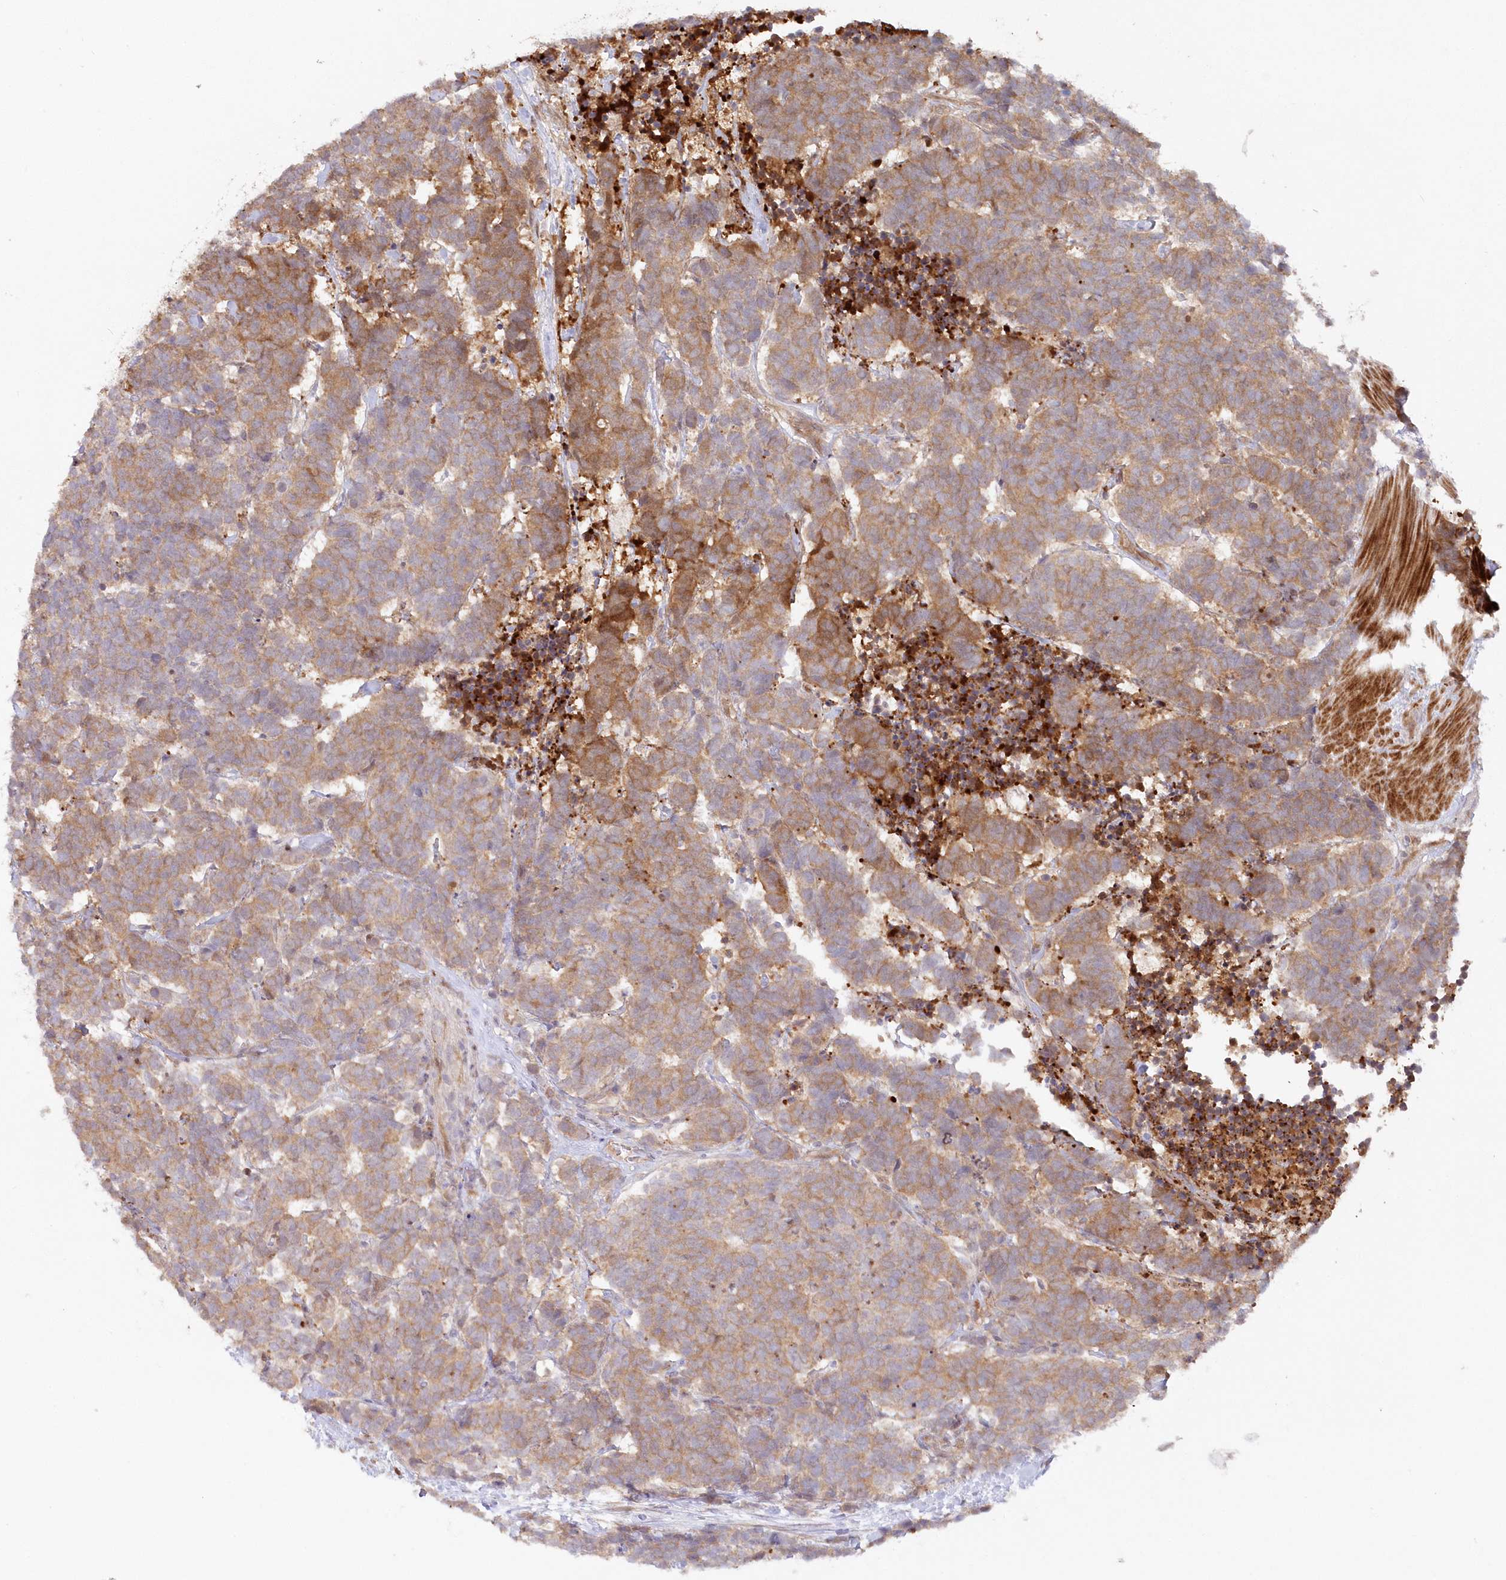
{"staining": {"intensity": "moderate", "quantity": ">75%", "location": "cytoplasmic/membranous"}, "tissue": "carcinoid", "cell_type": "Tumor cells", "image_type": "cancer", "snomed": [{"axis": "morphology", "description": "Carcinoma, NOS"}, {"axis": "morphology", "description": "Carcinoid, malignant, NOS"}, {"axis": "topography", "description": "Urinary bladder"}], "caption": "IHC of human carcinoma displays medium levels of moderate cytoplasmic/membranous positivity in approximately >75% of tumor cells. Using DAB (brown) and hematoxylin (blue) stains, captured at high magnification using brightfield microscopy.", "gene": "GBE1", "patient": {"sex": "male", "age": 57}}